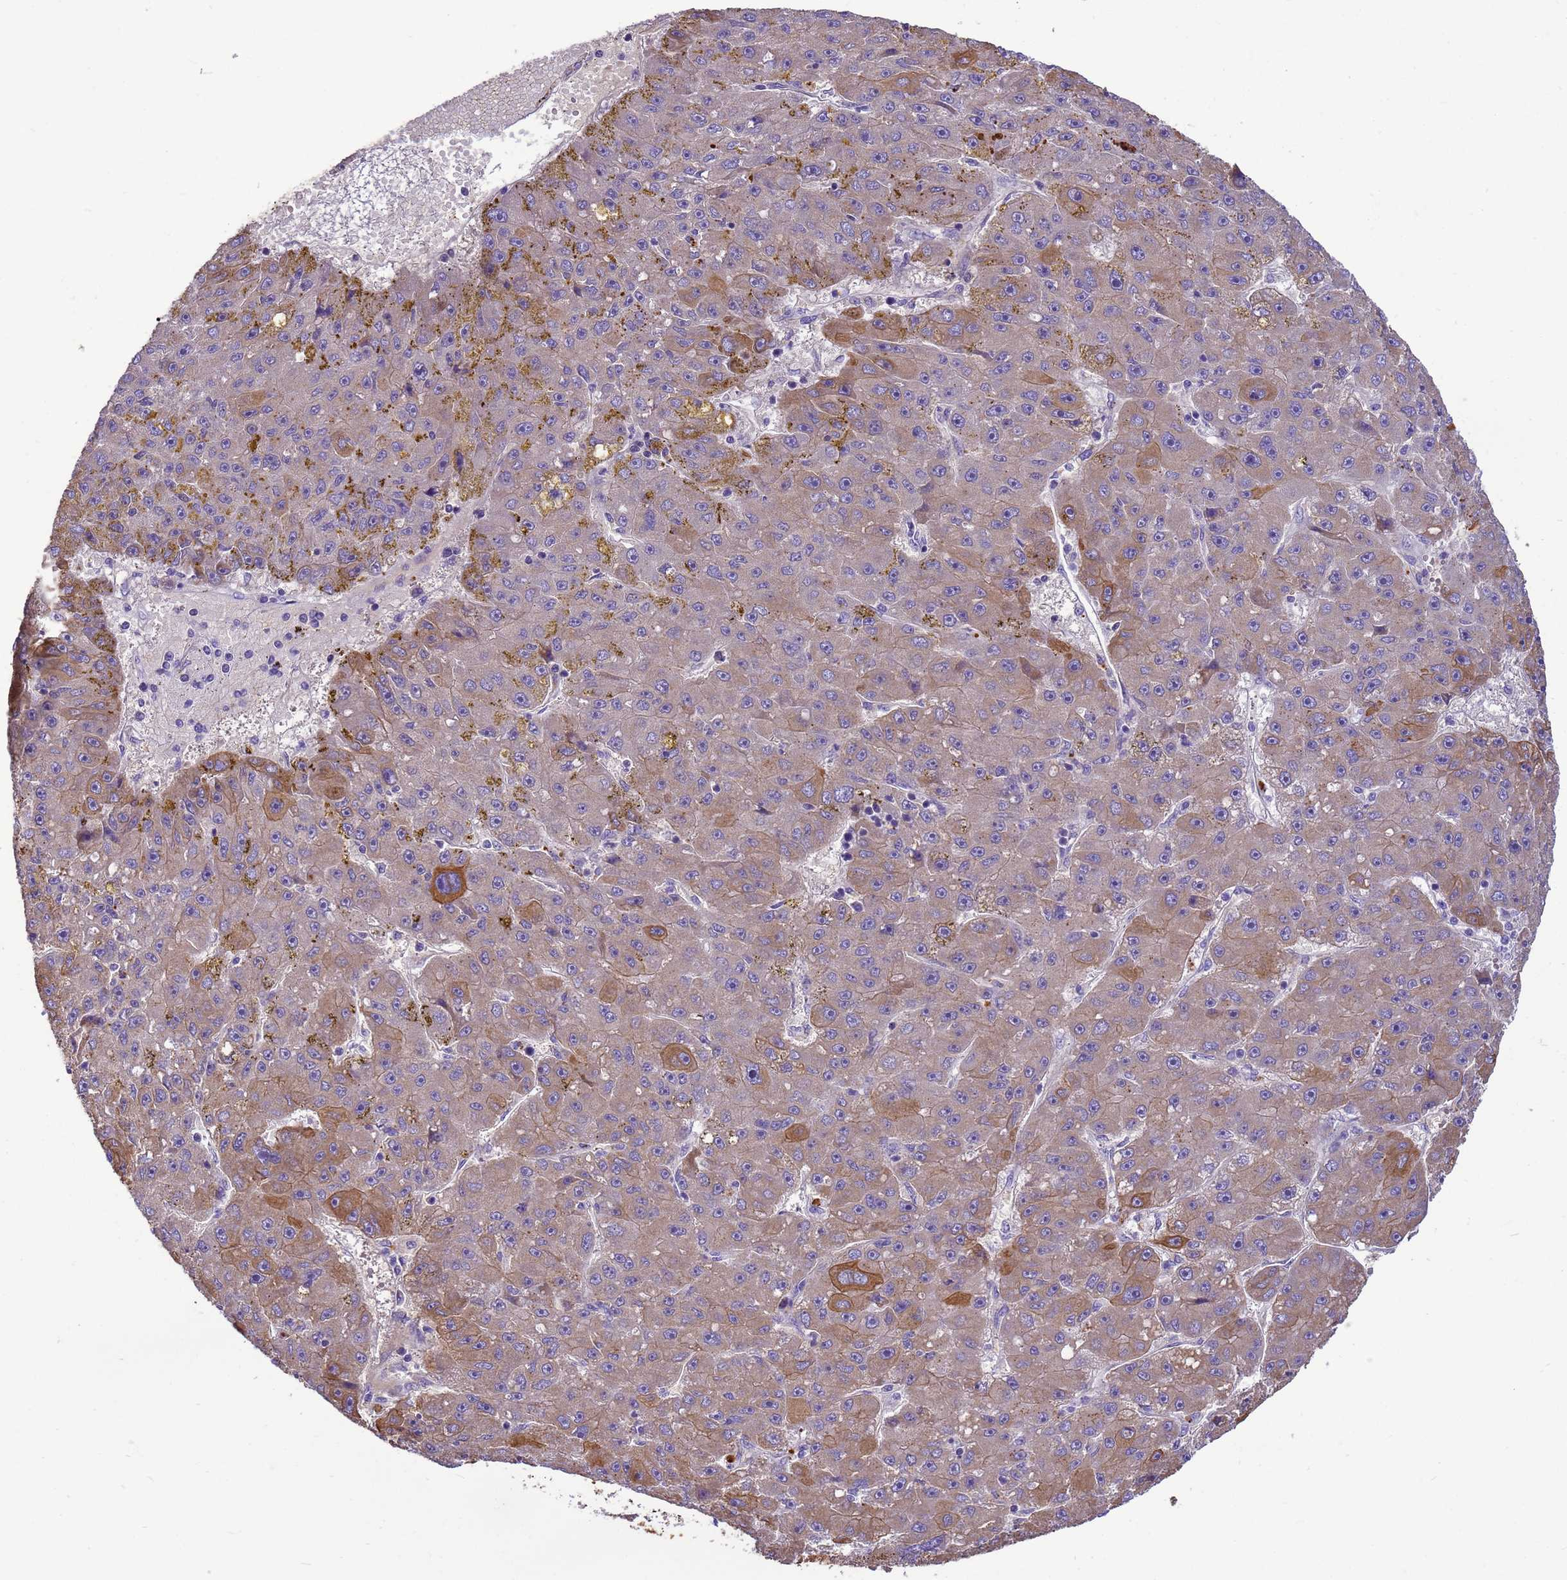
{"staining": {"intensity": "moderate", "quantity": "25%-75%", "location": "cytoplasmic/membranous"}, "tissue": "liver cancer", "cell_type": "Tumor cells", "image_type": "cancer", "snomed": [{"axis": "morphology", "description": "Carcinoma, Hepatocellular, NOS"}, {"axis": "topography", "description": "Liver"}], "caption": "This photomicrograph exhibits immunohistochemistry staining of human liver cancer (hepatocellular carcinoma), with medium moderate cytoplasmic/membranous positivity in about 25%-75% of tumor cells.", "gene": "PIEZO2", "patient": {"sex": "male", "age": 67}}